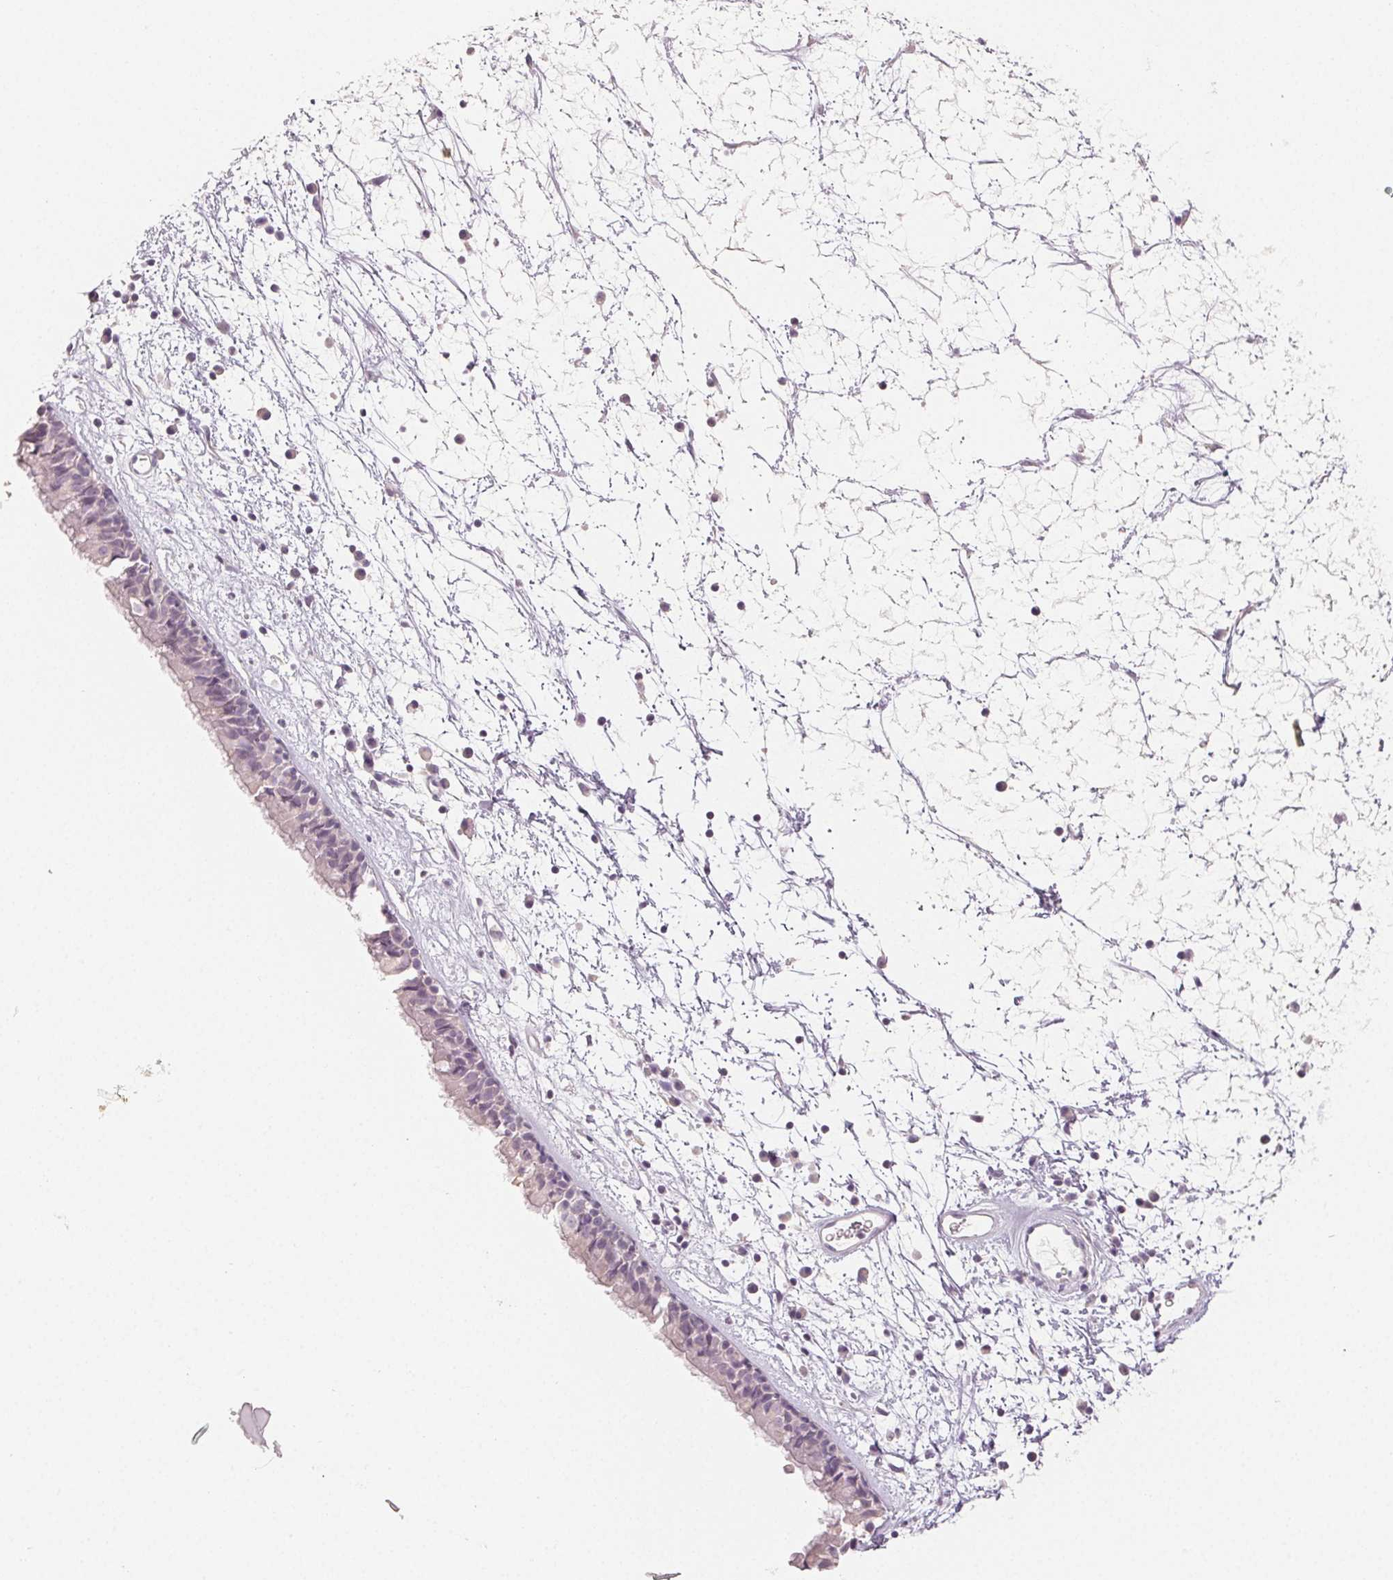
{"staining": {"intensity": "weak", "quantity": "25%-75%", "location": "cytoplasmic/membranous"}, "tissue": "nasopharynx", "cell_type": "Respiratory epithelial cells", "image_type": "normal", "snomed": [{"axis": "morphology", "description": "Normal tissue, NOS"}, {"axis": "topography", "description": "Nasopharynx"}], "caption": "Protein analysis of benign nasopharynx demonstrates weak cytoplasmic/membranous positivity in about 25%-75% of respiratory epithelial cells. Immunohistochemistry (ihc) stains the protein of interest in brown and the nuclei are stained blue.", "gene": "LVRN", "patient": {"sex": "male", "age": 24}}